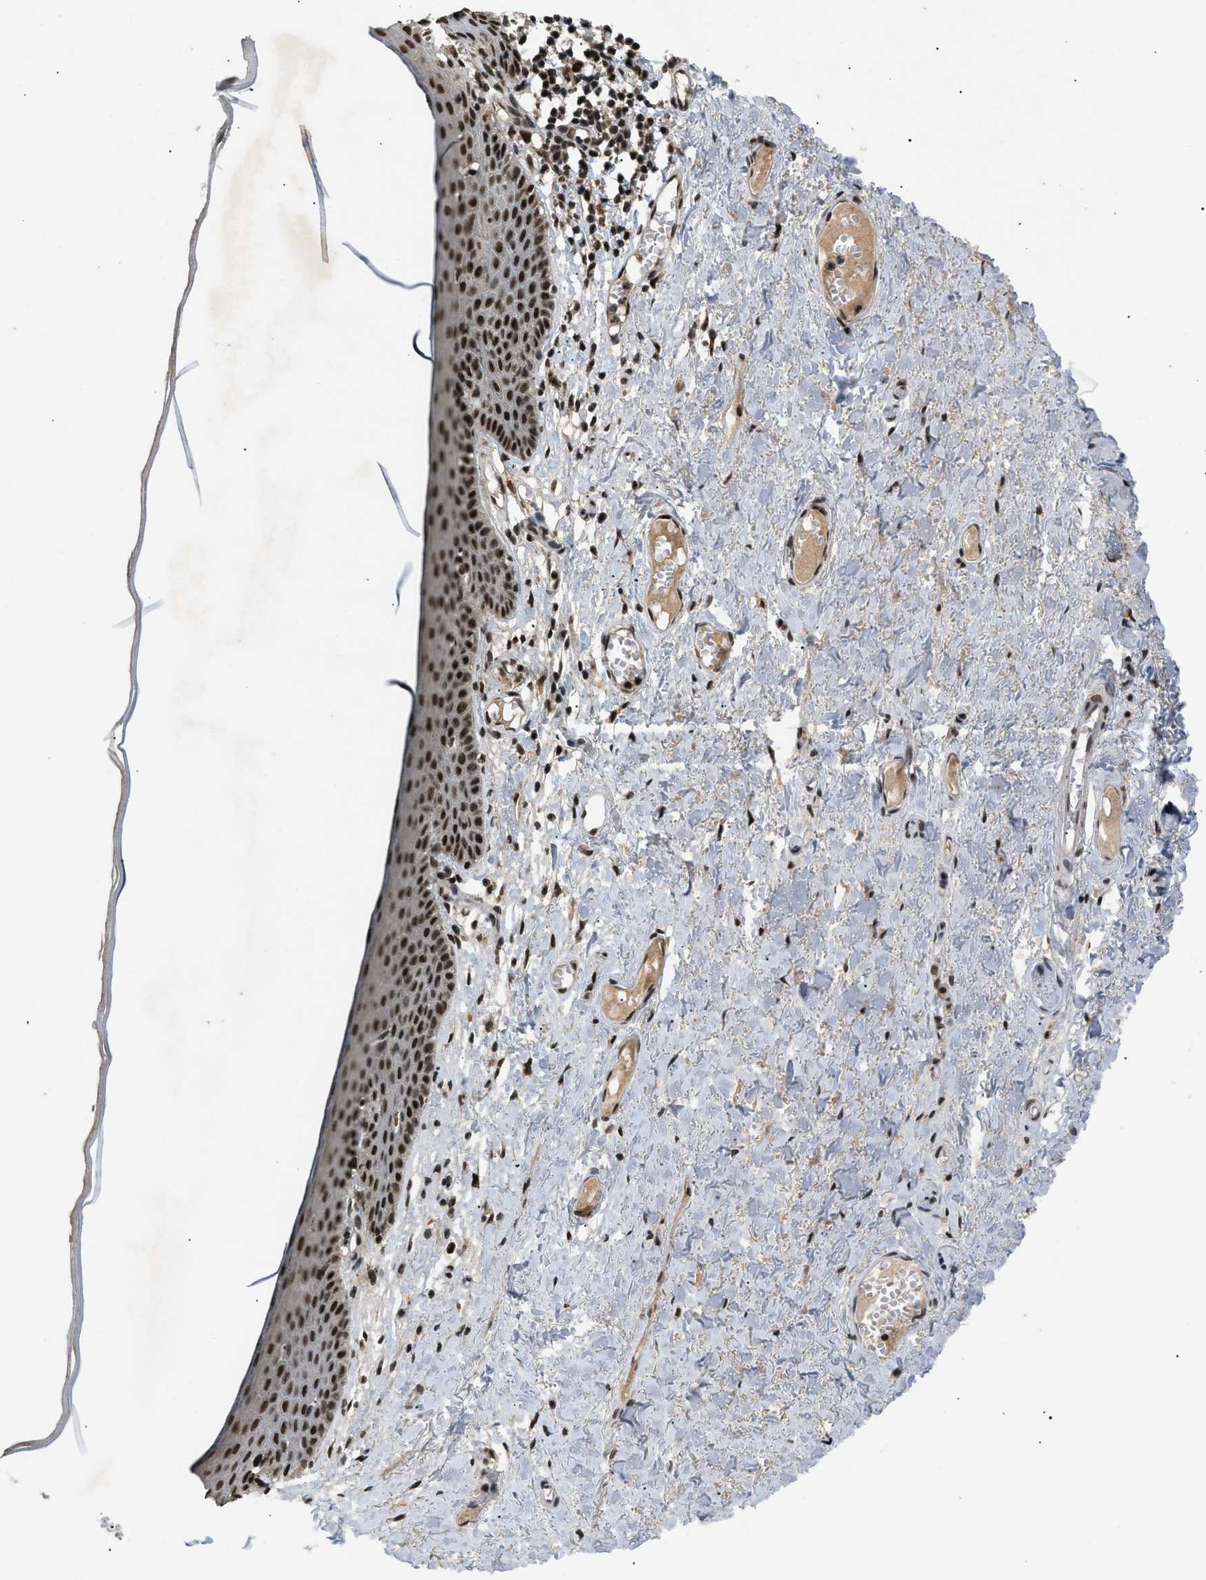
{"staining": {"intensity": "strong", "quantity": ">75%", "location": "nuclear"}, "tissue": "skin", "cell_type": "Epidermal cells", "image_type": "normal", "snomed": [{"axis": "morphology", "description": "Normal tissue, NOS"}, {"axis": "topography", "description": "Adipose tissue"}, {"axis": "topography", "description": "Vascular tissue"}, {"axis": "topography", "description": "Anal"}, {"axis": "topography", "description": "Peripheral nerve tissue"}], "caption": "High-power microscopy captured an IHC micrograph of normal skin, revealing strong nuclear positivity in about >75% of epidermal cells. The staining is performed using DAB (3,3'-diaminobenzidine) brown chromogen to label protein expression. The nuclei are counter-stained blue using hematoxylin.", "gene": "RBM5", "patient": {"sex": "female", "age": 54}}